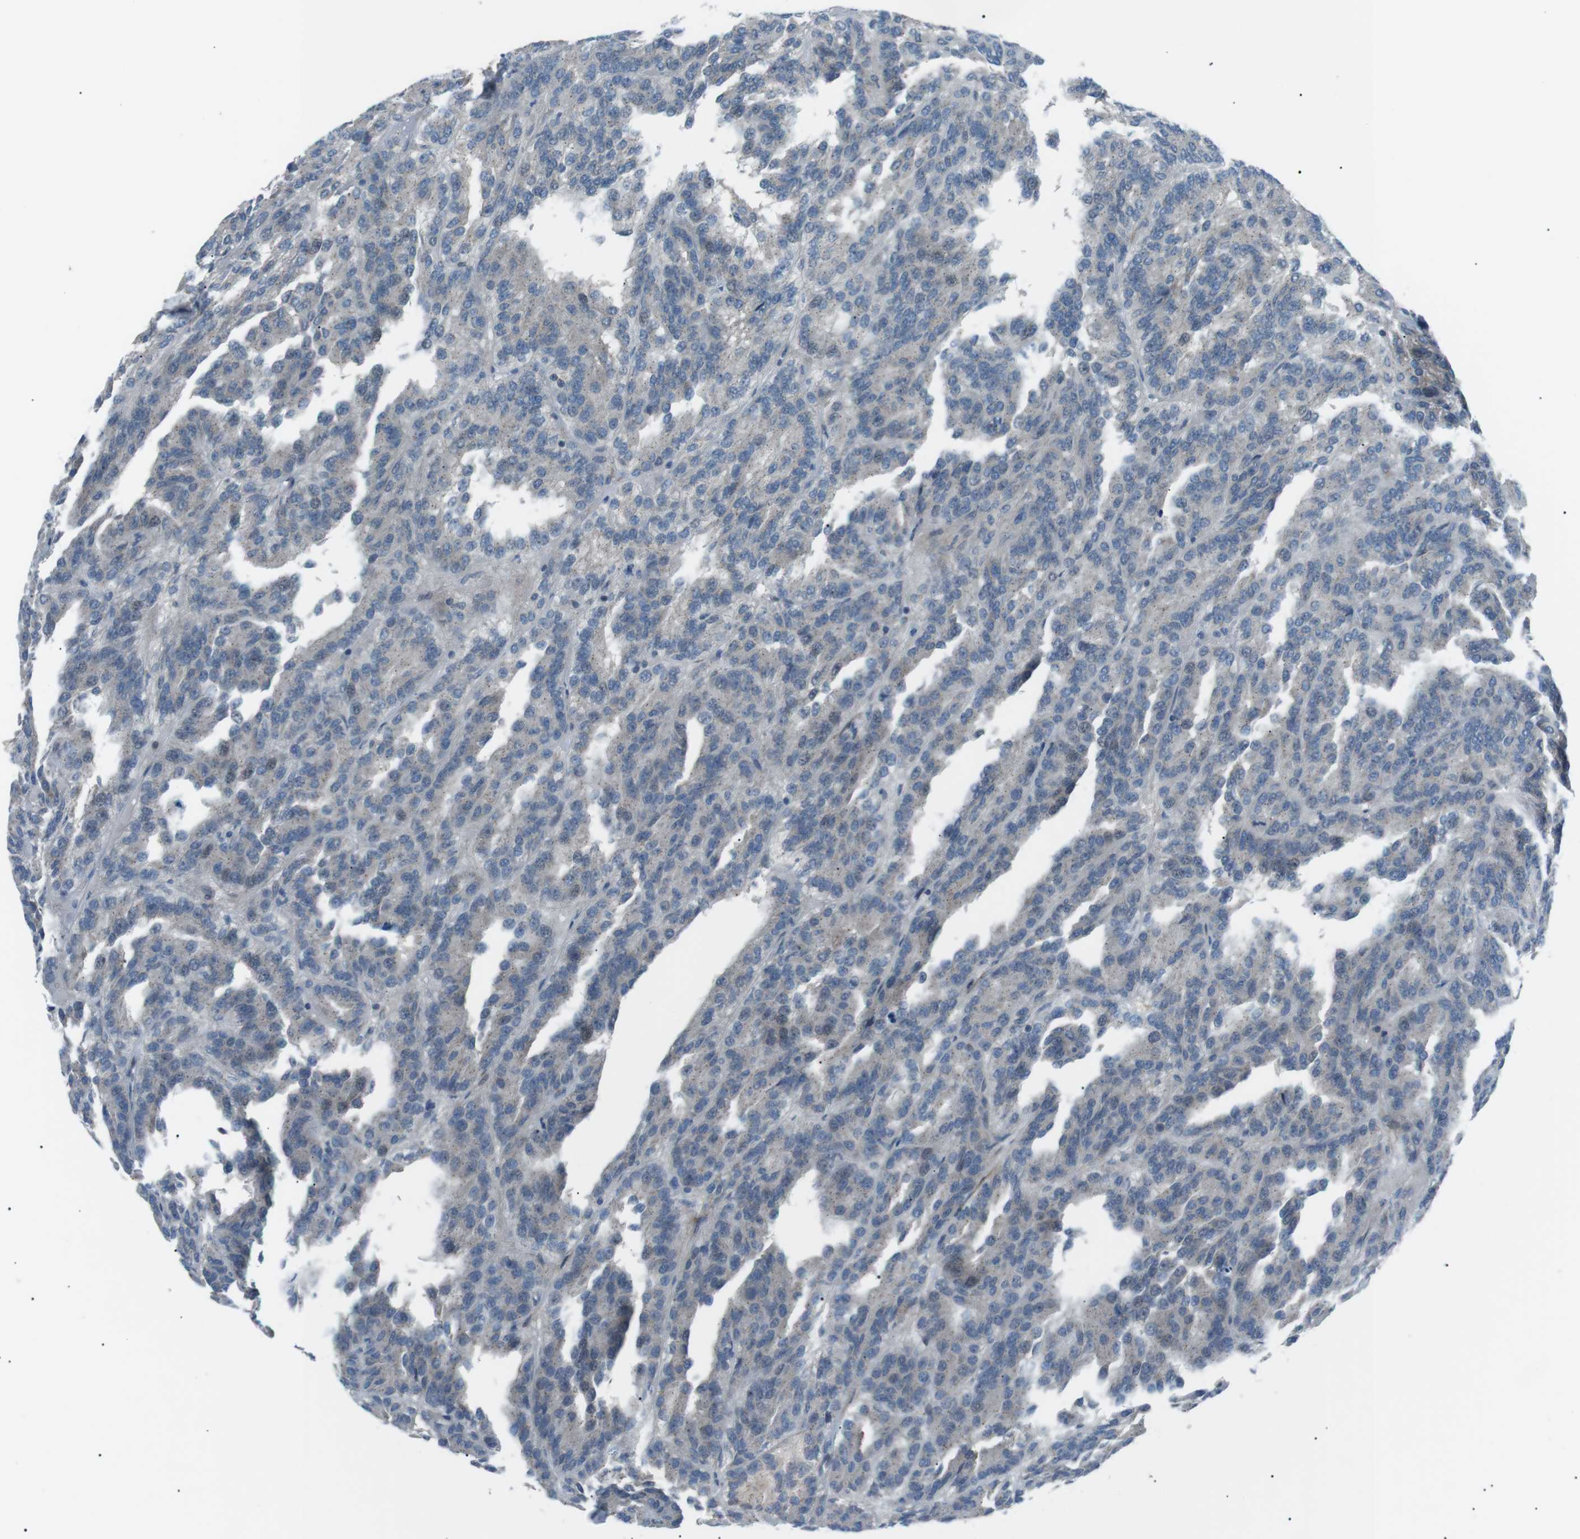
{"staining": {"intensity": "negative", "quantity": "none", "location": "none"}, "tissue": "renal cancer", "cell_type": "Tumor cells", "image_type": "cancer", "snomed": [{"axis": "morphology", "description": "Adenocarcinoma, NOS"}, {"axis": "topography", "description": "Kidney"}], "caption": "Human renal adenocarcinoma stained for a protein using immunohistochemistry (IHC) shows no expression in tumor cells.", "gene": "ARID5B", "patient": {"sex": "male", "age": 46}}